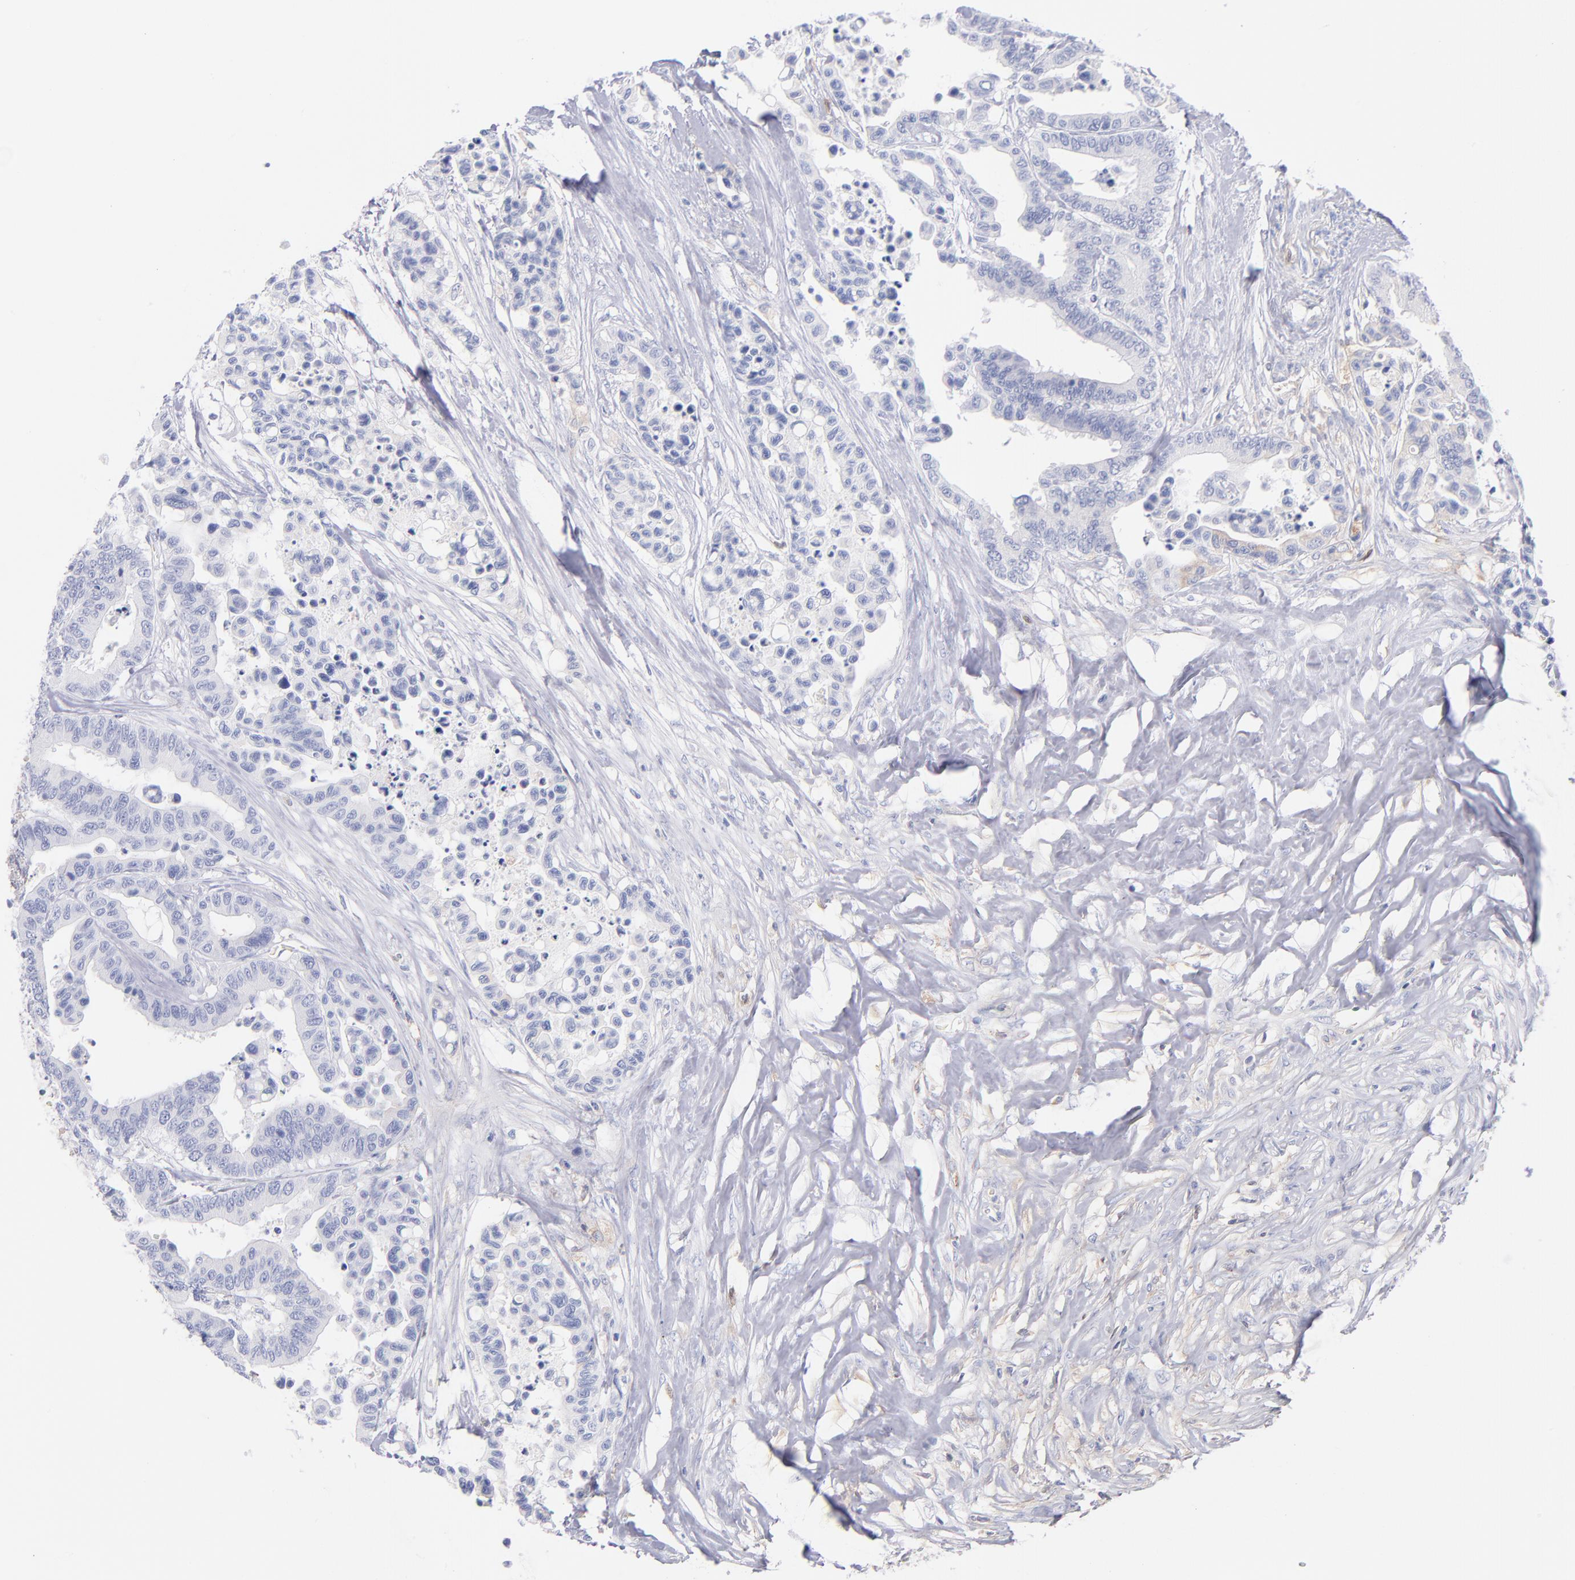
{"staining": {"intensity": "negative", "quantity": "none", "location": "none"}, "tissue": "colorectal cancer", "cell_type": "Tumor cells", "image_type": "cancer", "snomed": [{"axis": "morphology", "description": "Adenocarcinoma, NOS"}, {"axis": "topography", "description": "Colon"}], "caption": "The micrograph reveals no staining of tumor cells in colorectal cancer (adenocarcinoma).", "gene": "HP", "patient": {"sex": "male", "age": 82}}